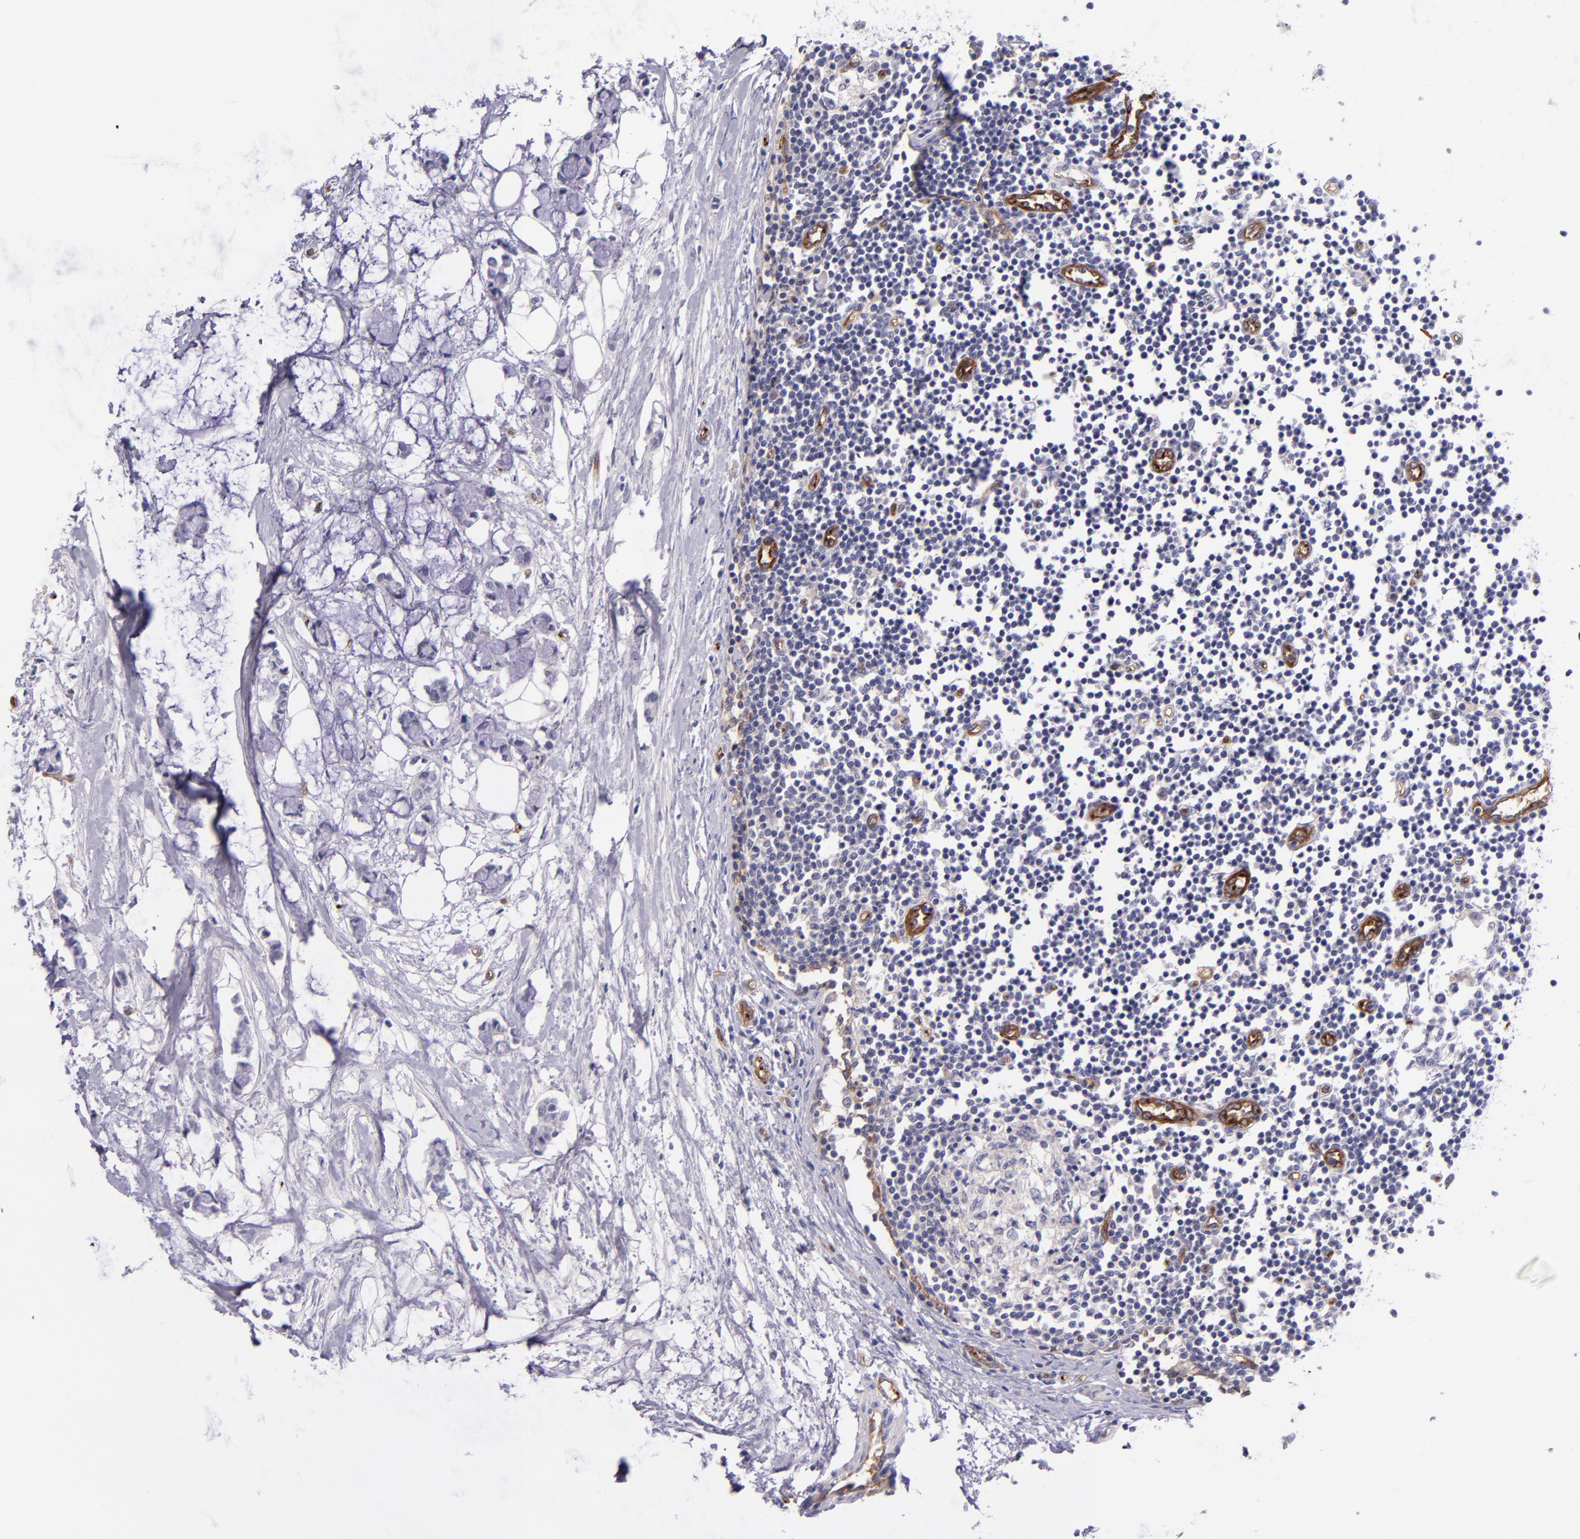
{"staining": {"intensity": "negative", "quantity": "none", "location": "none"}, "tissue": "colorectal cancer", "cell_type": "Tumor cells", "image_type": "cancer", "snomed": [{"axis": "morphology", "description": "Normal tissue, NOS"}, {"axis": "morphology", "description": "Adenocarcinoma, NOS"}, {"axis": "topography", "description": "Colon"}, {"axis": "topography", "description": "Peripheral nerve tissue"}], "caption": "Tumor cells are negative for protein expression in human colorectal adenocarcinoma. (DAB immunohistochemistry with hematoxylin counter stain).", "gene": "NOS3", "patient": {"sex": "male", "age": 14}}